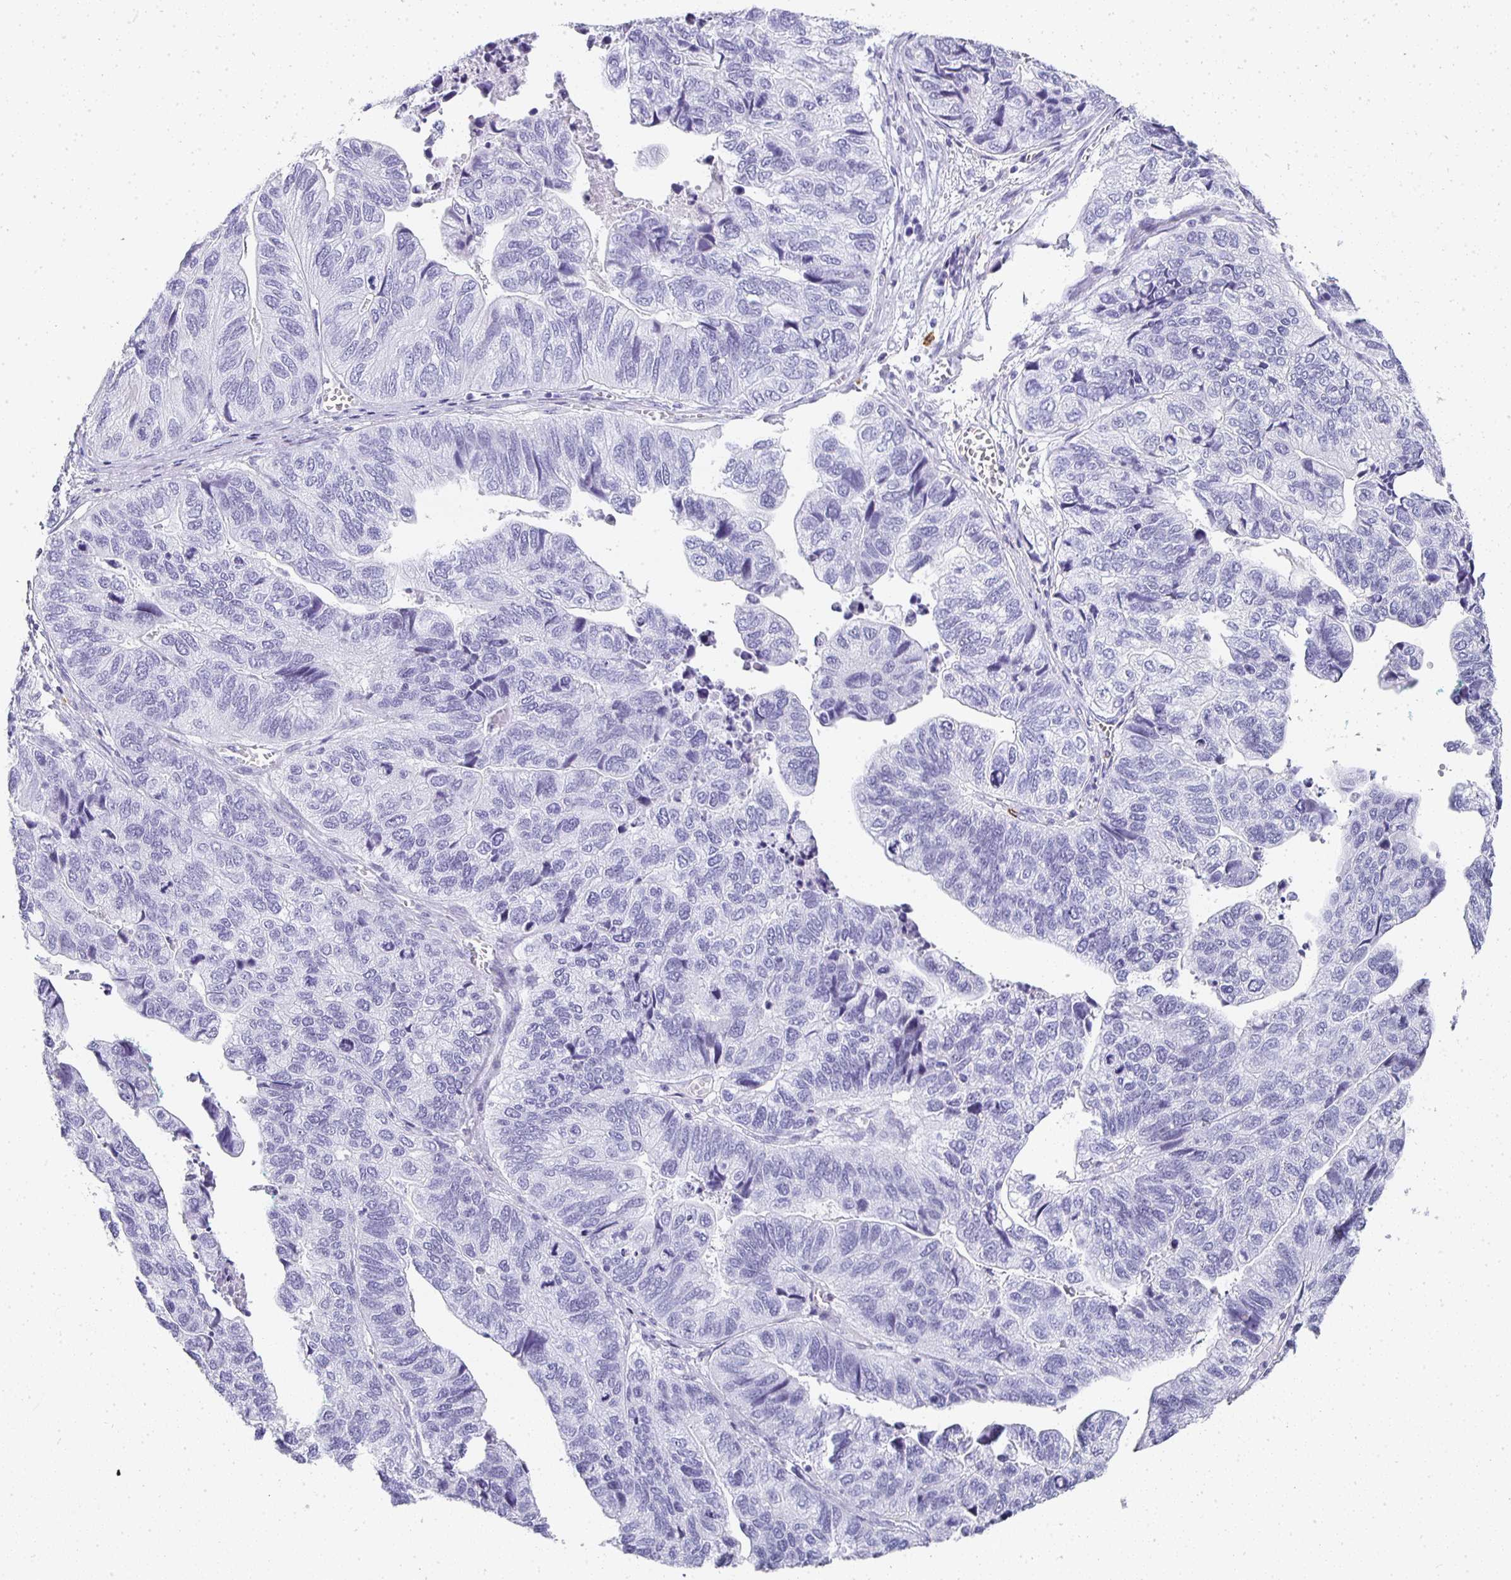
{"staining": {"intensity": "negative", "quantity": "none", "location": "none"}, "tissue": "stomach cancer", "cell_type": "Tumor cells", "image_type": "cancer", "snomed": [{"axis": "morphology", "description": "Adenocarcinoma, NOS"}, {"axis": "topography", "description": "Stomach, upper"}], "caption": "An immunohistochemistry micrograph of stomach adenocarcinoma is shown. There is no staining in tumor cells of stomach adenocarcinoma.", "gene": "TPSD1", "patient": {"sex": "female", "age": 67}}